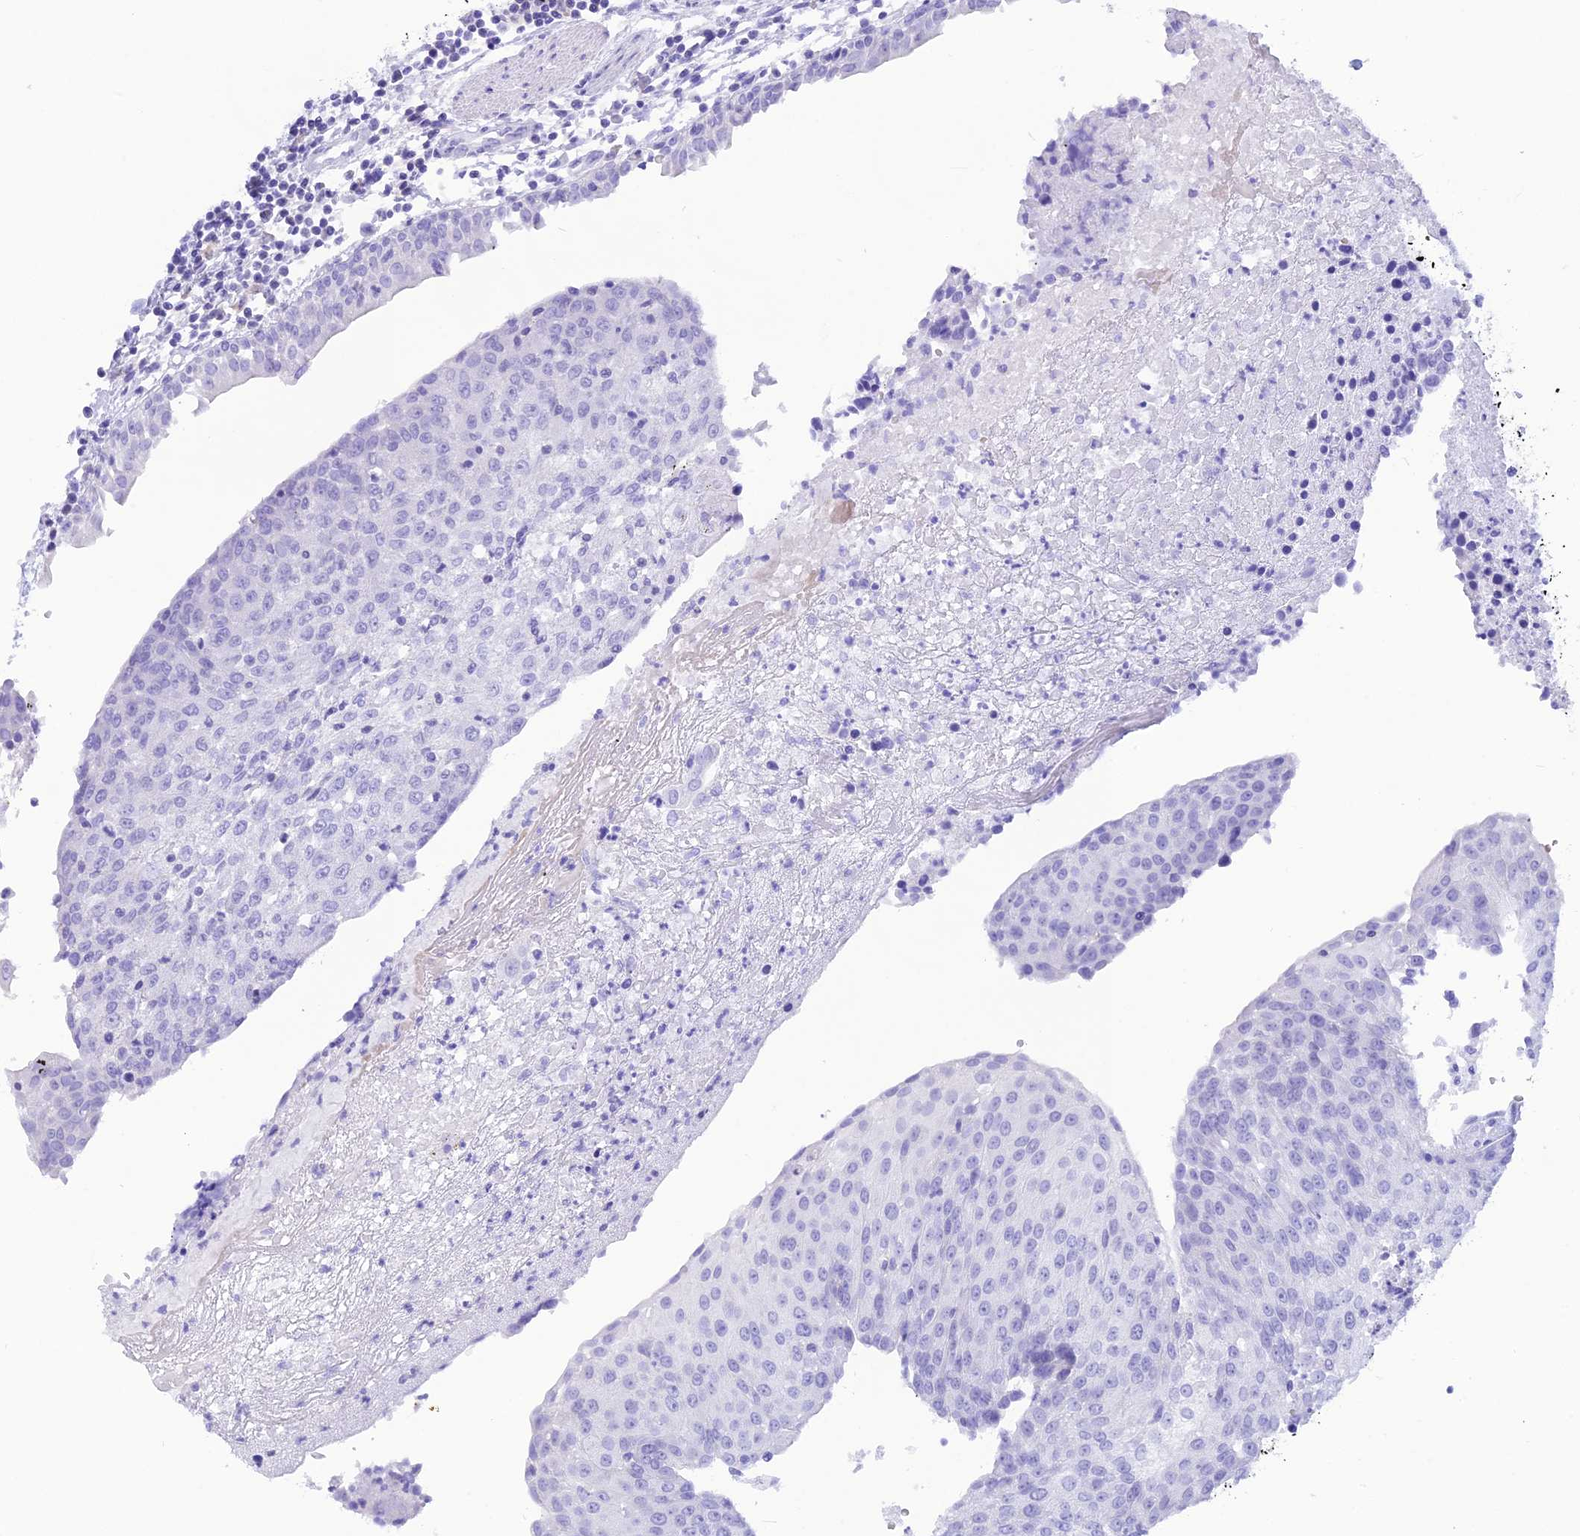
{"staining": {"intensity": "negative", "quantity": "none", "location": "none"}, "tissue": "urothelial cancer", "cell_type": "Tumor cells", "image_type": "cancer", "snomed": [{"axis": "morphology", "description": "Urothelial carcinoma, High grade"}, {"axis": "topography", "description": "Urinary bladder"}], "caption": "Immunohistochemistry image of neoplastic tissue: high-grade urothelial carcinoma stained with DAB (3,3'-diaminobenzidine) reveals no significant protein expression in tumor cells.", "gene": "GLYATL1", "patient": {"sex": "female", "age": 85}}